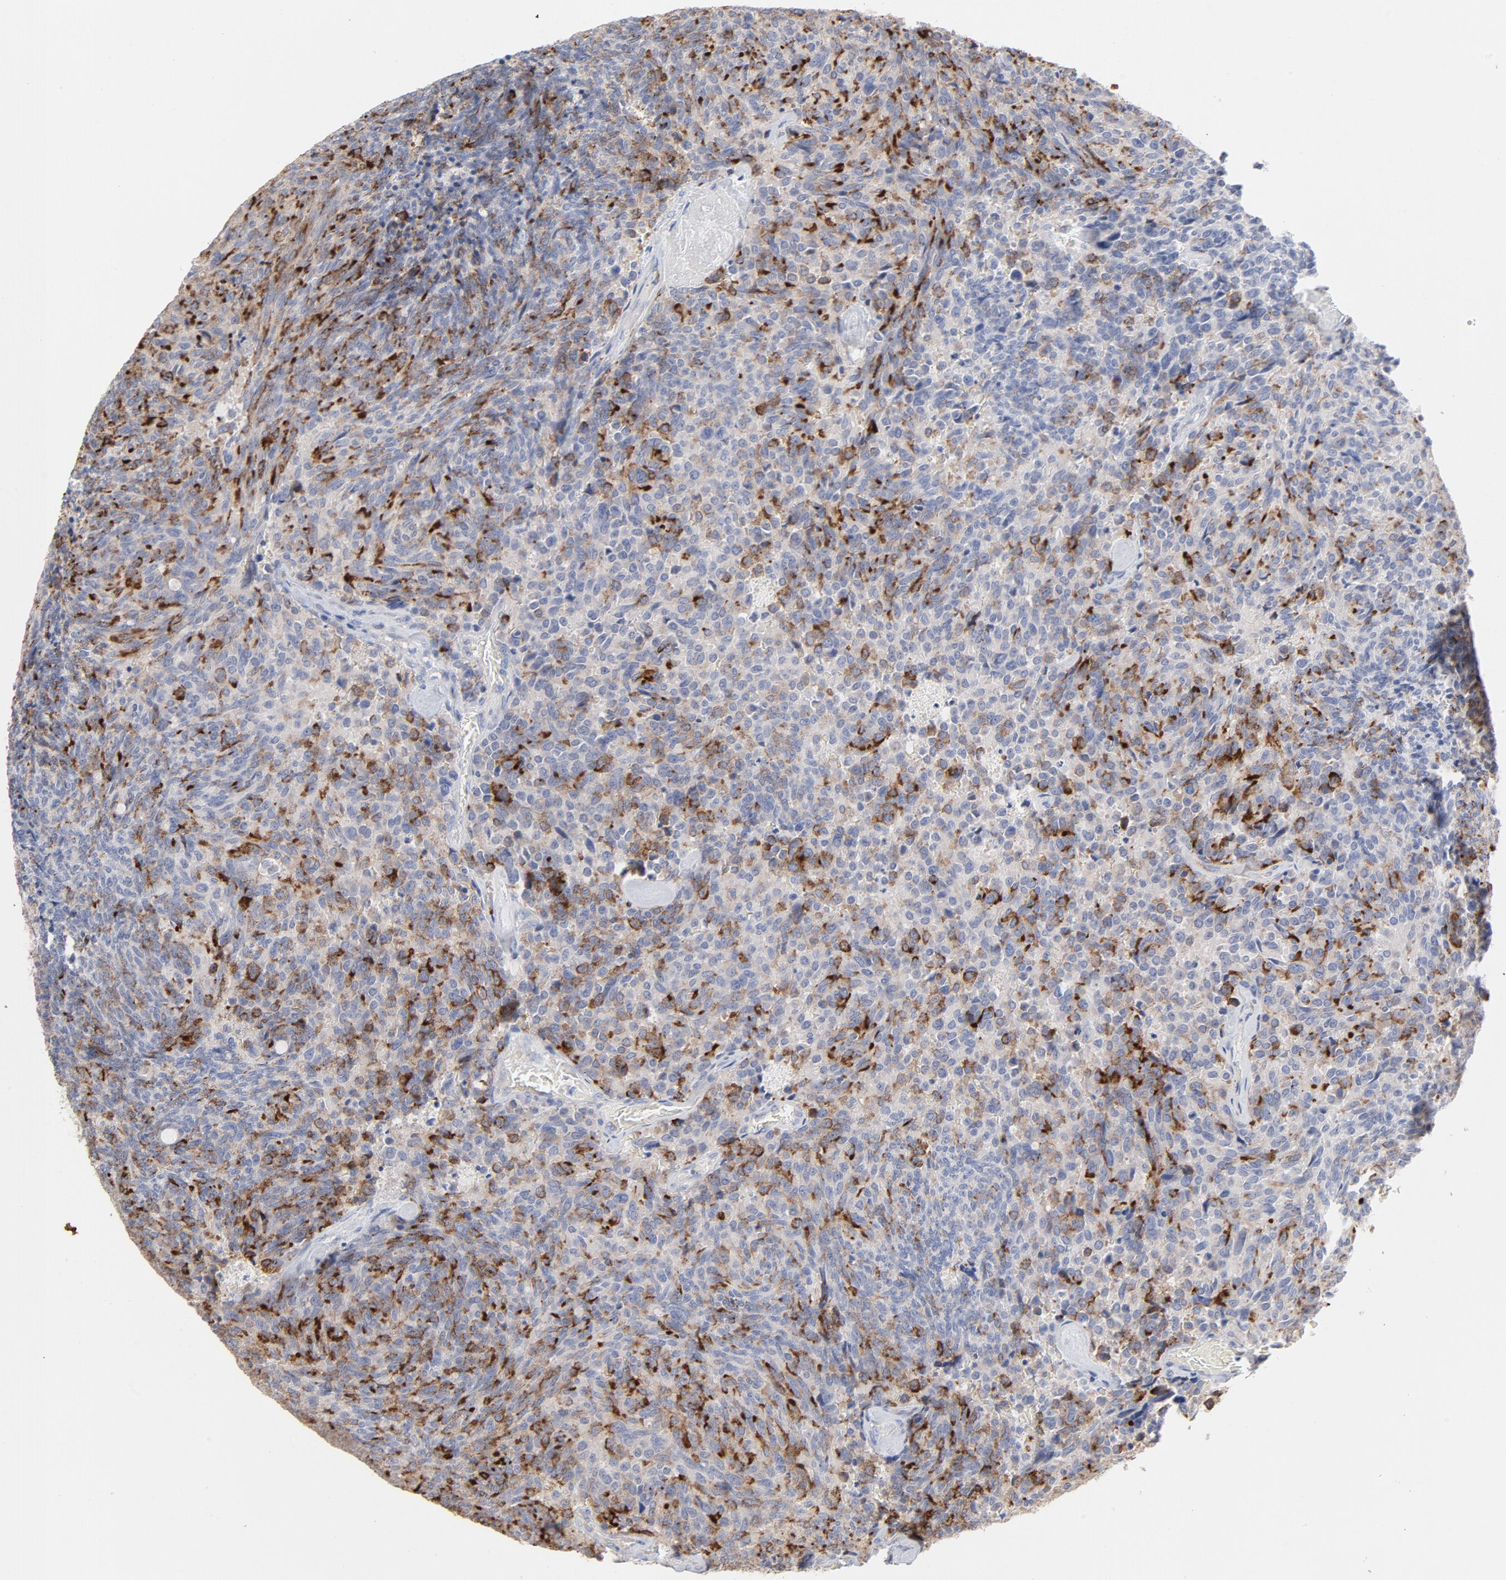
{"staining": {"intensity": "strong", "quantity": "25%-75%", "location": "cytoplasmic/membranous"}, "tissue": "carcinoid", "cell_type": "Tumor cells", "image_type": "cancer", "snomed": [{"axis": "morphology", "description": "Carcinoid, malignant, NOS"}, {"axis": "topography", "description": "Pancreas"}], "caption": "This image demonstrates immunohistochemistry (IHC) staining of carcinoid, with high strong cytoplasmic/membranous expression in about 25%-75% of tumor cells.", "gene": "CPE", "patient": {"sex": "female", "age": 54}}